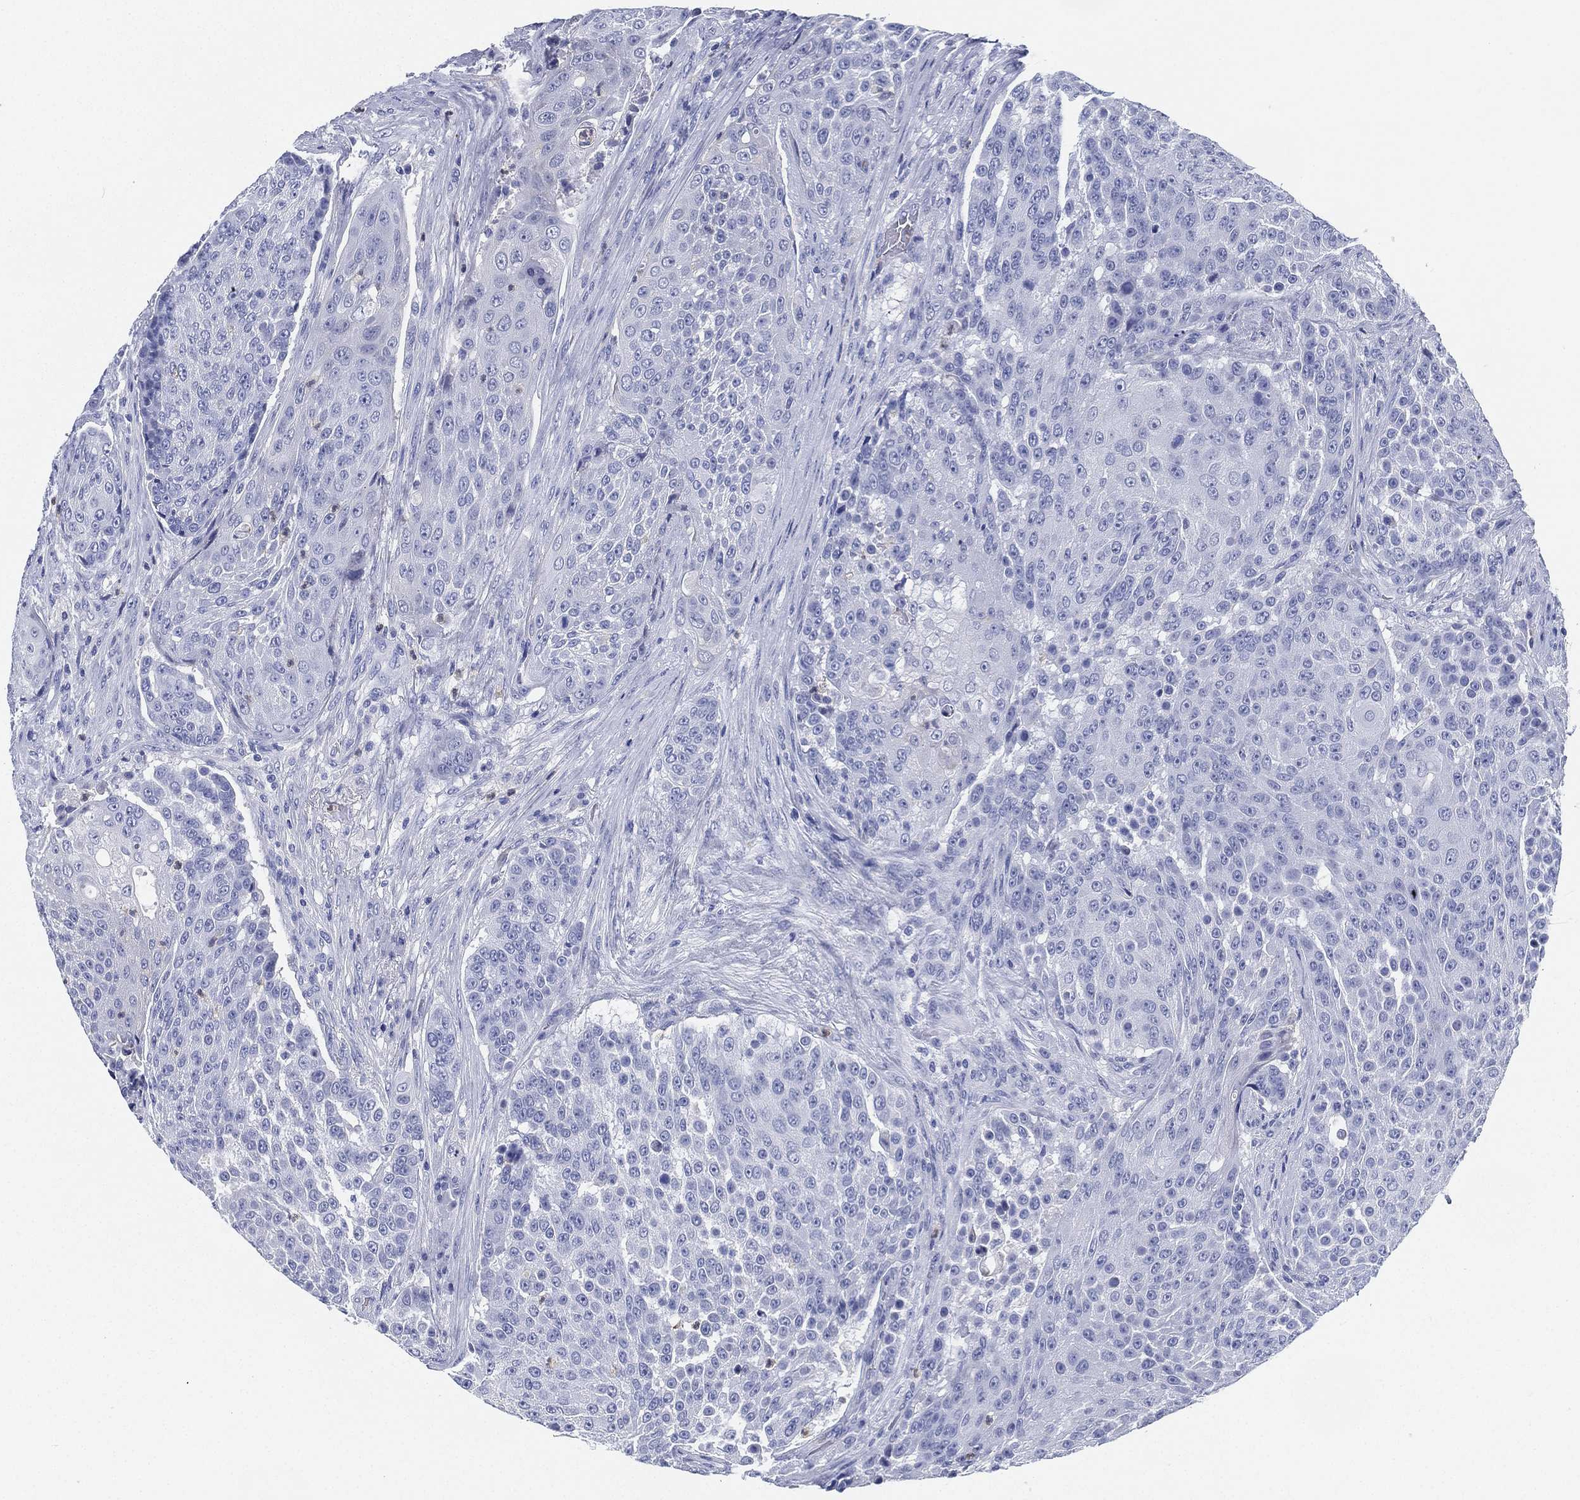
{"staining": {"intensity": "negative", "quantity": "none", "location": "none"}, "tissue": "urothelial cancer", "cell_type": "Tumor cells", "image_type": "cancer", "snomed": [{"axis": "morphology", "description": "Urothelial carcinoma, High grade"}, {"axis": "topography", "description": "Urinary bladder"}], "caption": "Immunohistochemical staining of human high-grade urothelial carcinoma demonstrates no significant staining in tumor cells. (Brightfield microscopy of DAB (3,3'-diaminobenzidine) immunohistochemistry (IHC) at high magnification).", "gene": "DEFB121", "patient": {"sex": "female", "age": 63}}